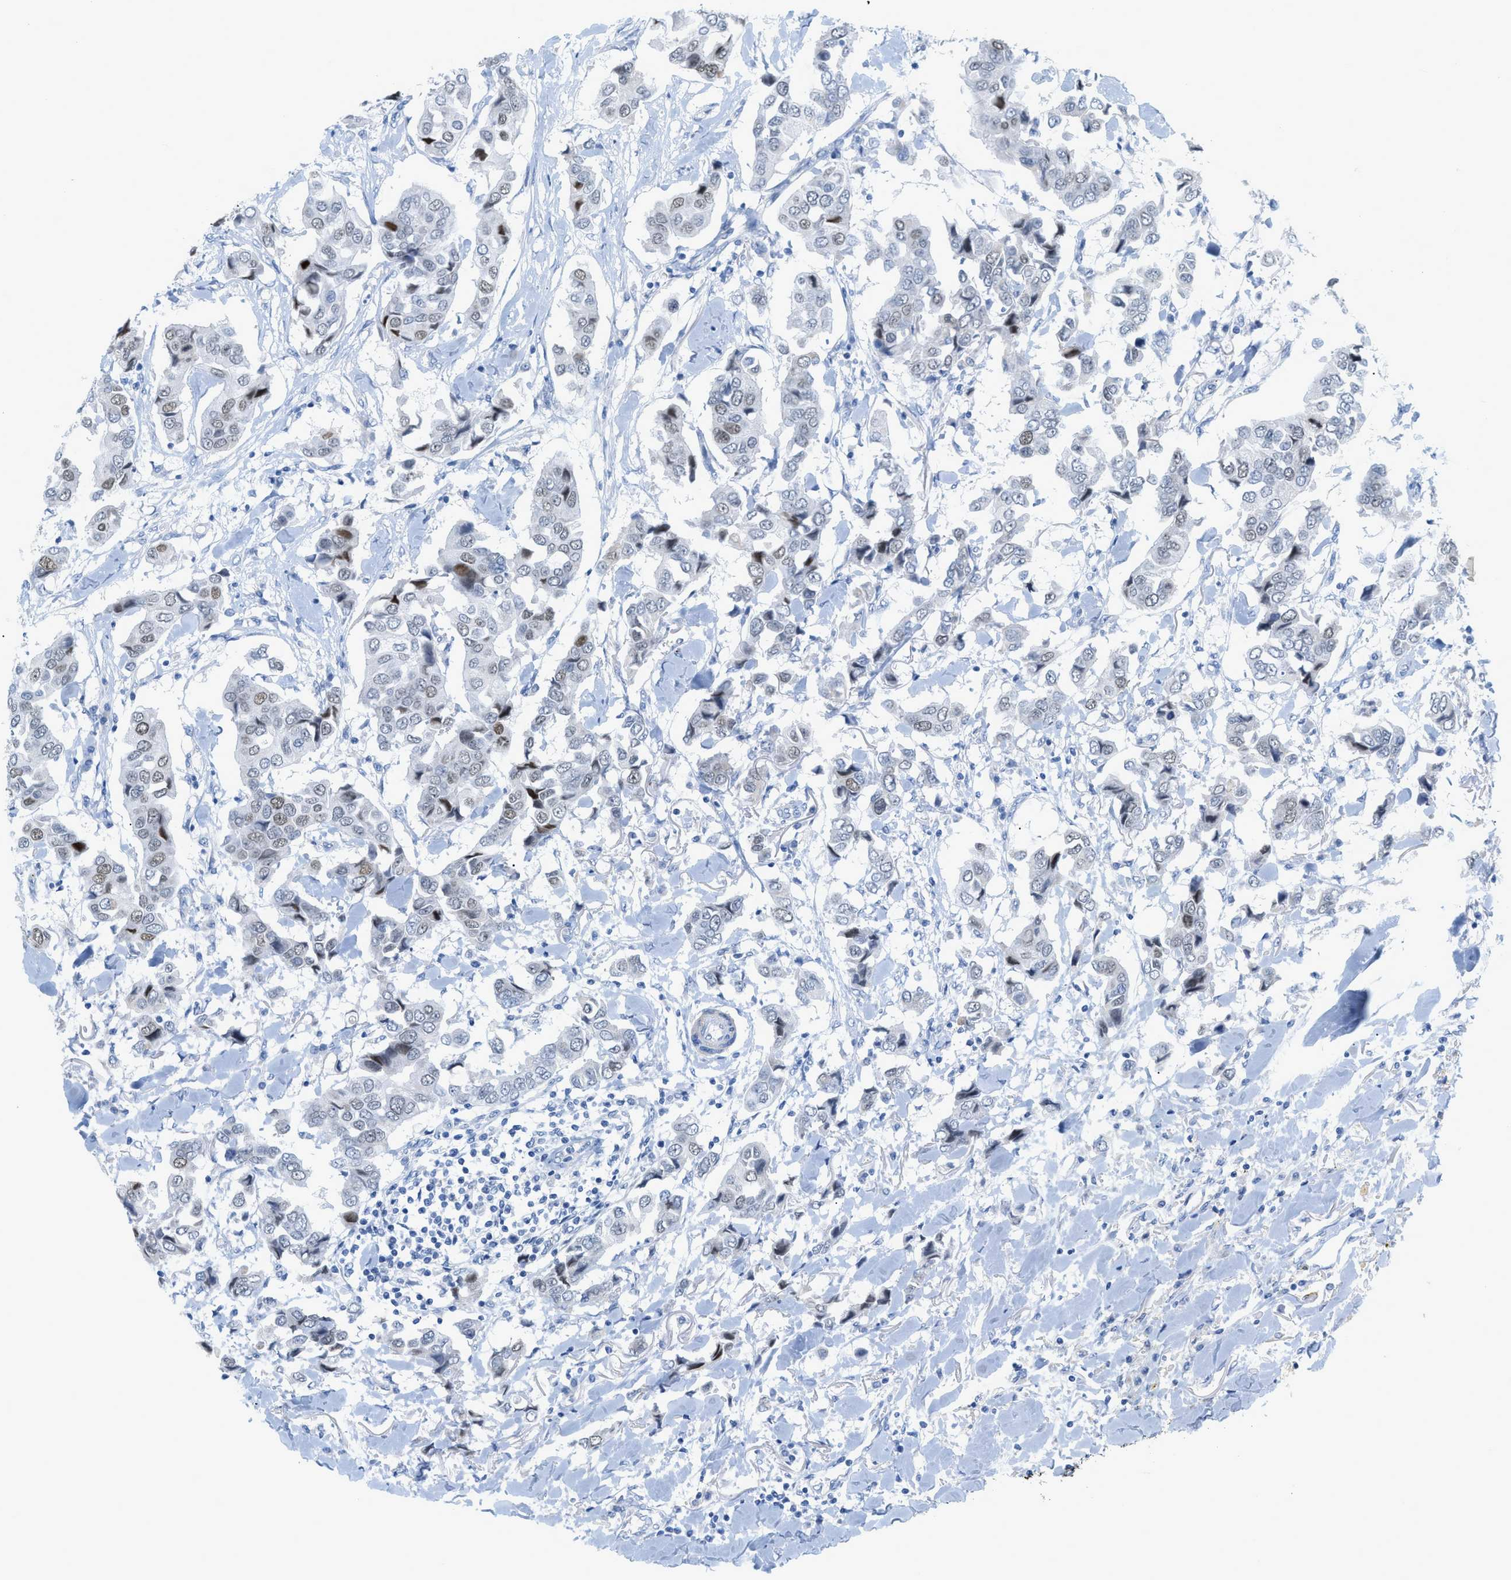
{"staining": {"intensity": "moderate", "quantity": "<25%", "location": "nuclear"}, "tissue": "breast cancer", "cell_type": "Tumor cells", "image_type": "cancer", "snomed": [{"axis": "morphology", "description": "Duct carcinoma"}, {"axis": "topography", "description": "Breast"}], "caption": "Immunohistochemistry (IHC) (DAB) staining of breast infiltrating ductal carcinoma shows moderate nuclear protein positivity in about <25% of tumor cells.", "gene": "HLTF", "patient": {"sex": "female", "age": 80}}